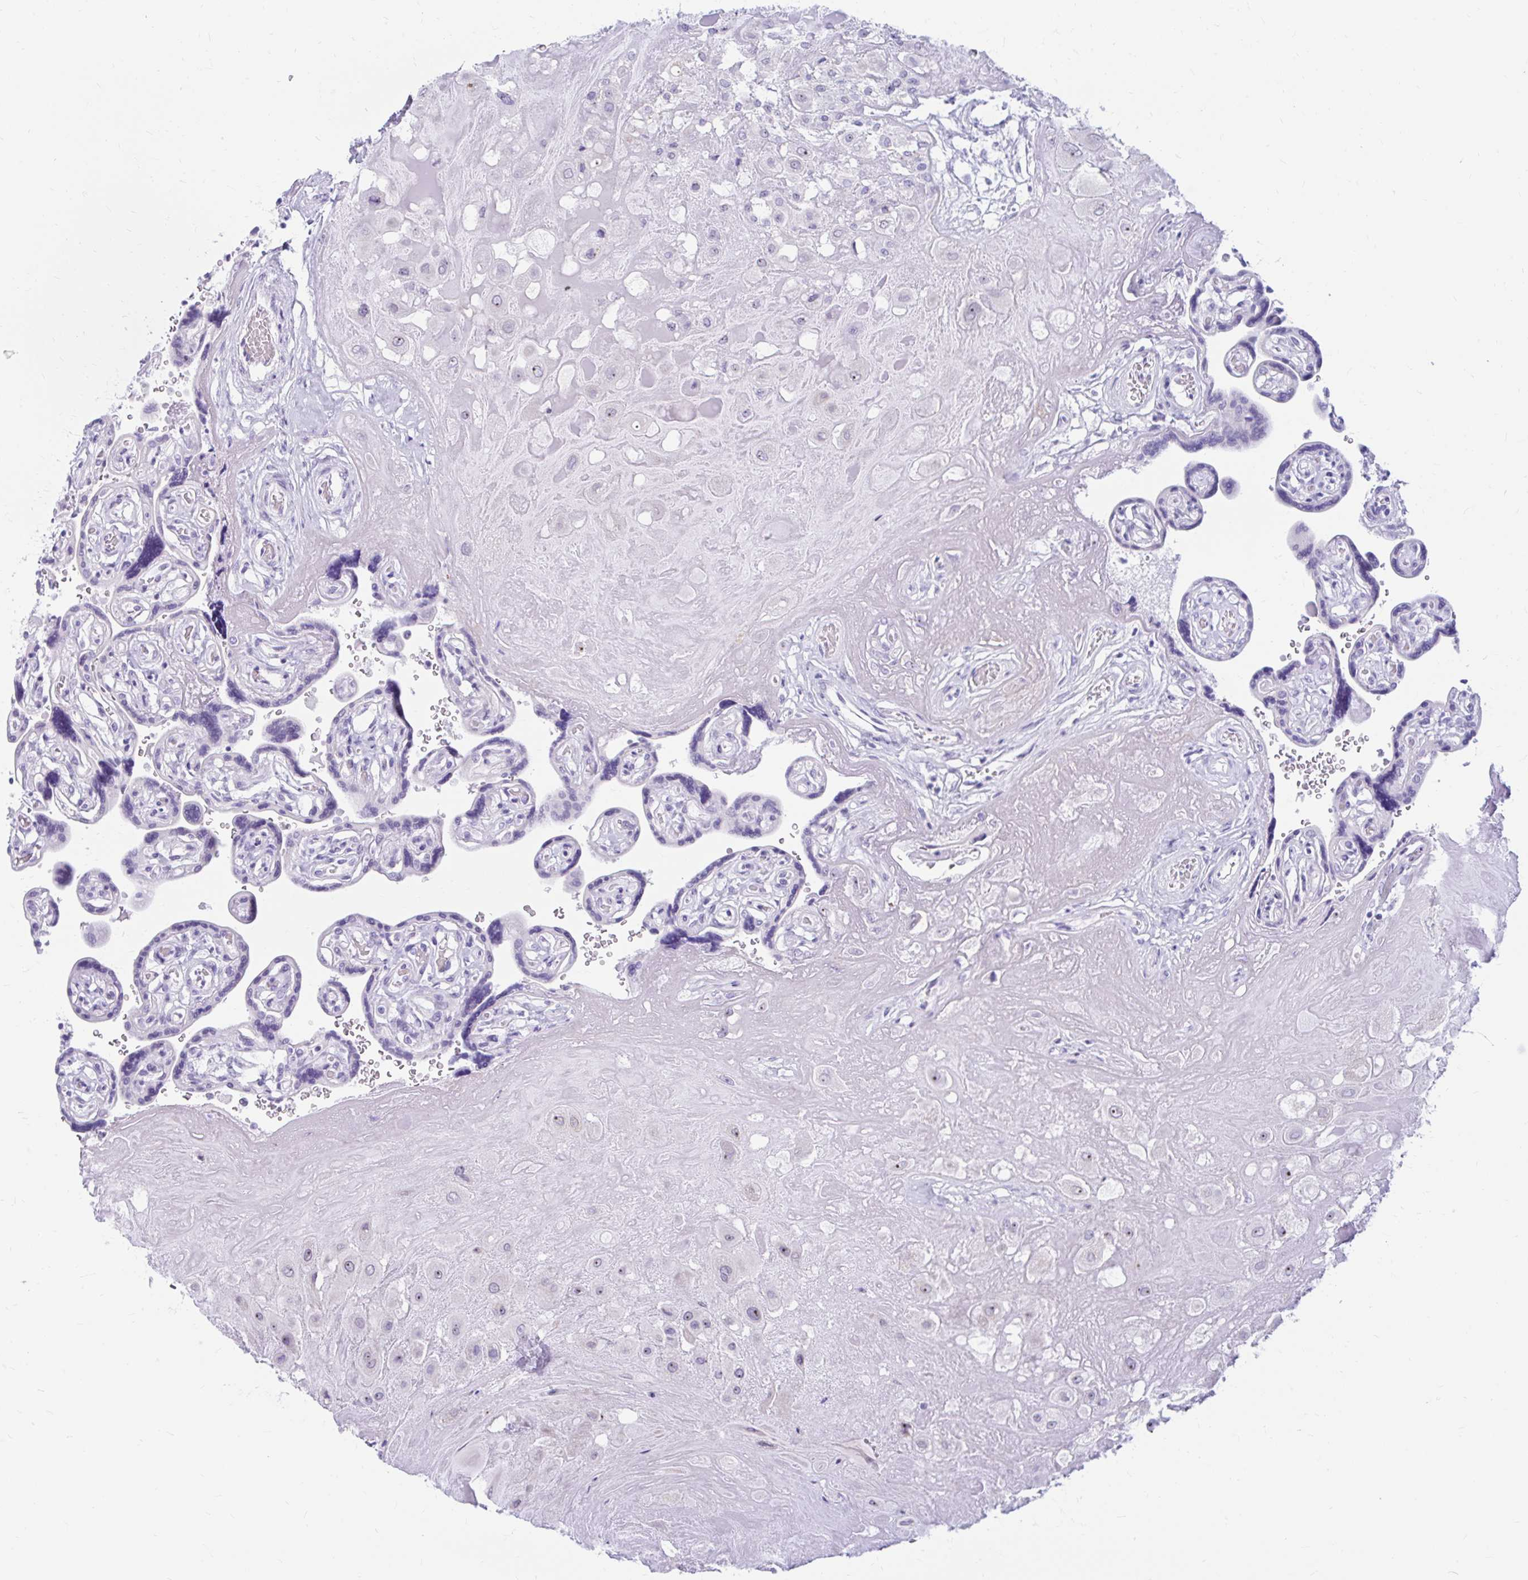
{"staining": {"intensity": "moderate", "quantity": "<25%", "location": "nuclear"}, "tissue": "placenta", "cell_type": "Decidual cells", "image_type": "normal", "snomed": [{"axis": "morphology", "description": "Normal tissue, NOS"}, {"axis": "topography", "description": "Placenta"}], "caption": "Brown immunohistochemical staining in benign placenta shows moderate nuclear expression in approximately <25% of decidual cells. The staining was performed using DAB (3,3'-diaminobenzidine), with brown indicating positive protein expression. Nuclei are stained blue with hematoxylin.", "gene": "FTSJ3", "patient": {"sex": "female", "age": 32}}